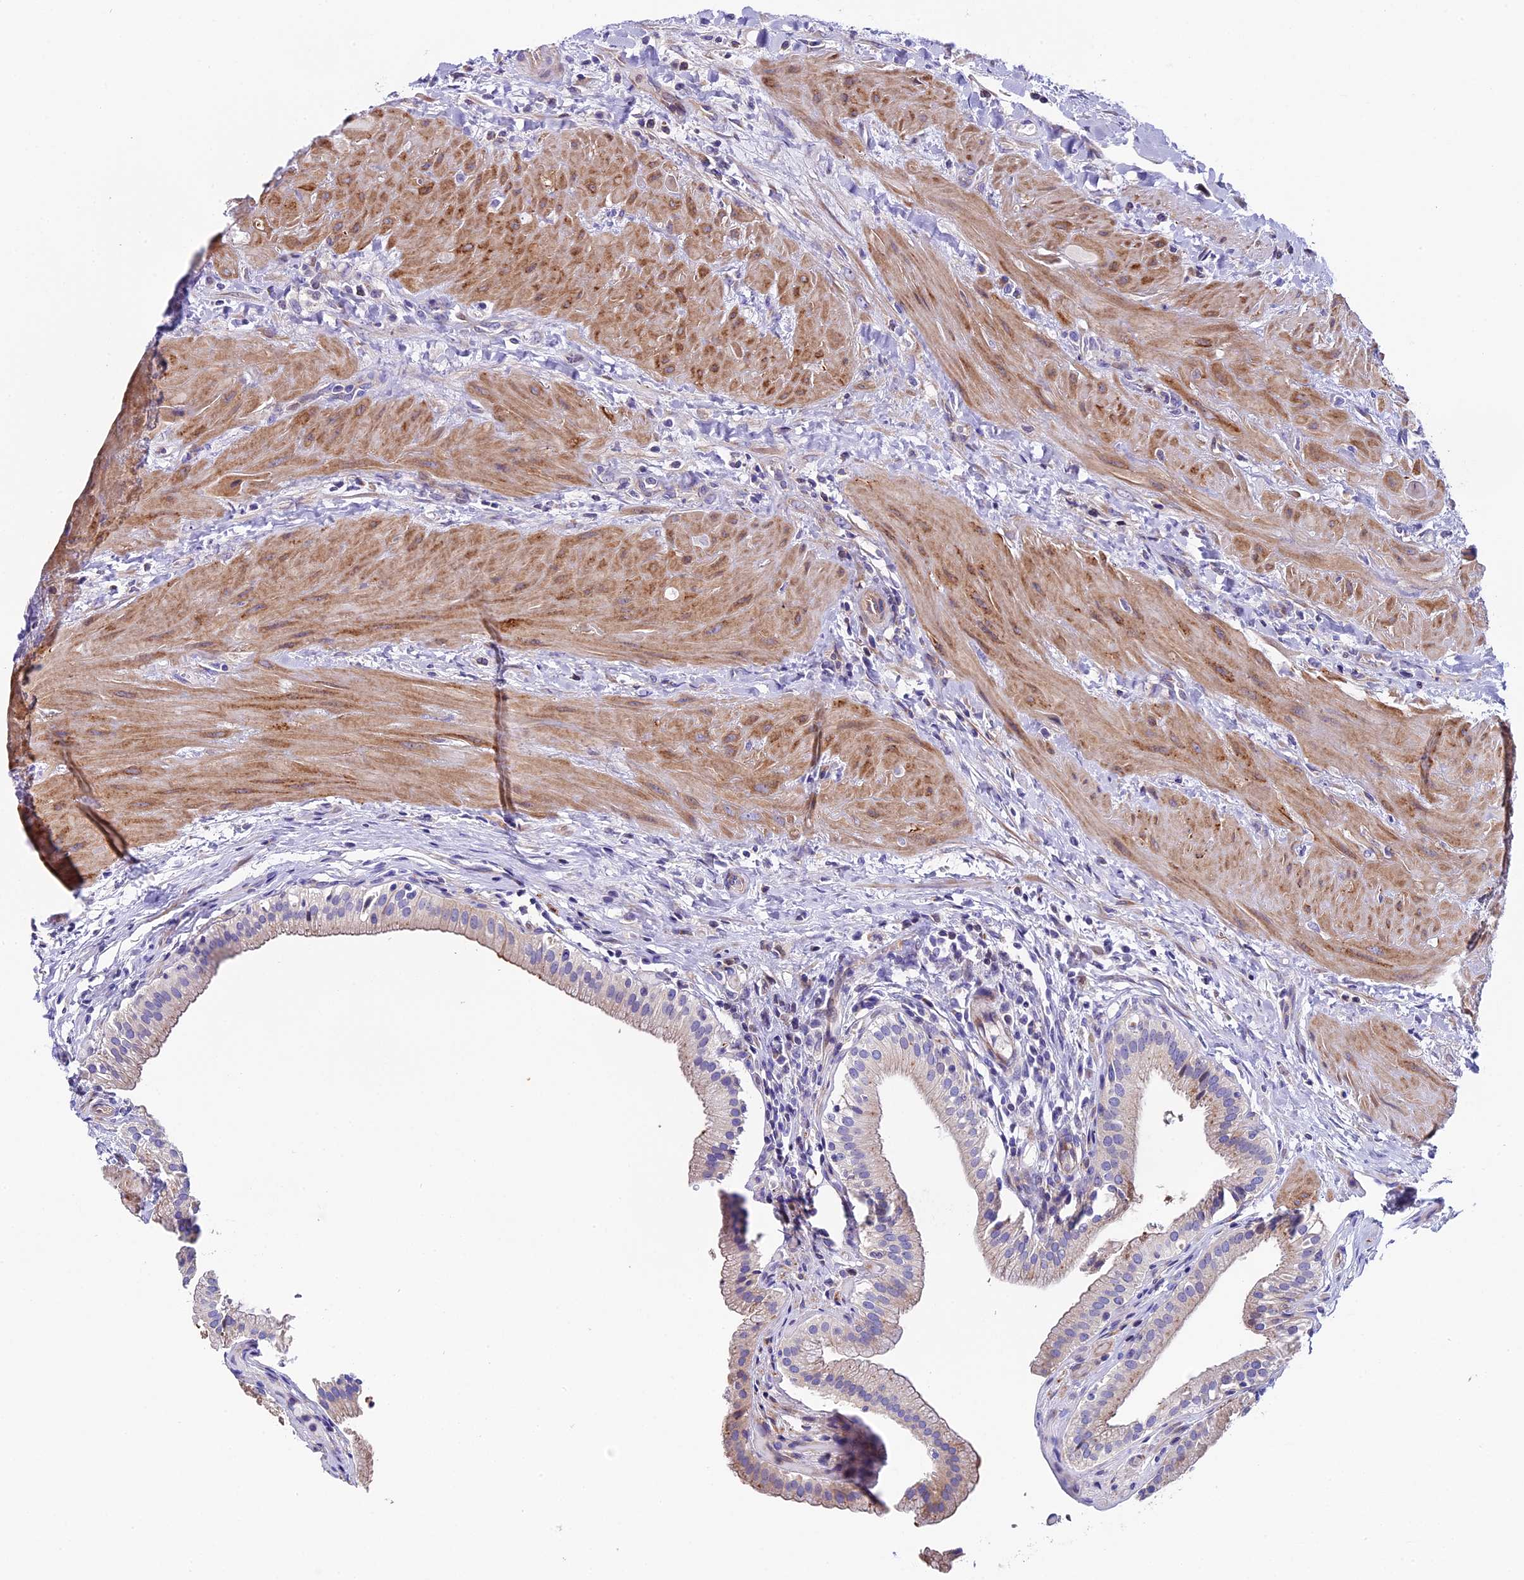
{"staining": {"intensity": "strong", "quantity": "<25%", "location": "cytoplasmic/membranous"}, "tissue": "gallbladder", "cell_type": "Glandular cells", "image_type": "normal", "snomed": [{"axis": "morphology", "description": "Normal tissue, NOS"}, {"axis": "topography", "description": "Gallbladder"}], "caption": "IHC micrograph of benign gallbladder stained for a protein (brown), which demonstrates medium levels of strong cytoplasmic/membranous positivity in approximately <25% of glandular cells.", "gene": "PIGU", "patient": {"sex": "male", "age": 24}}